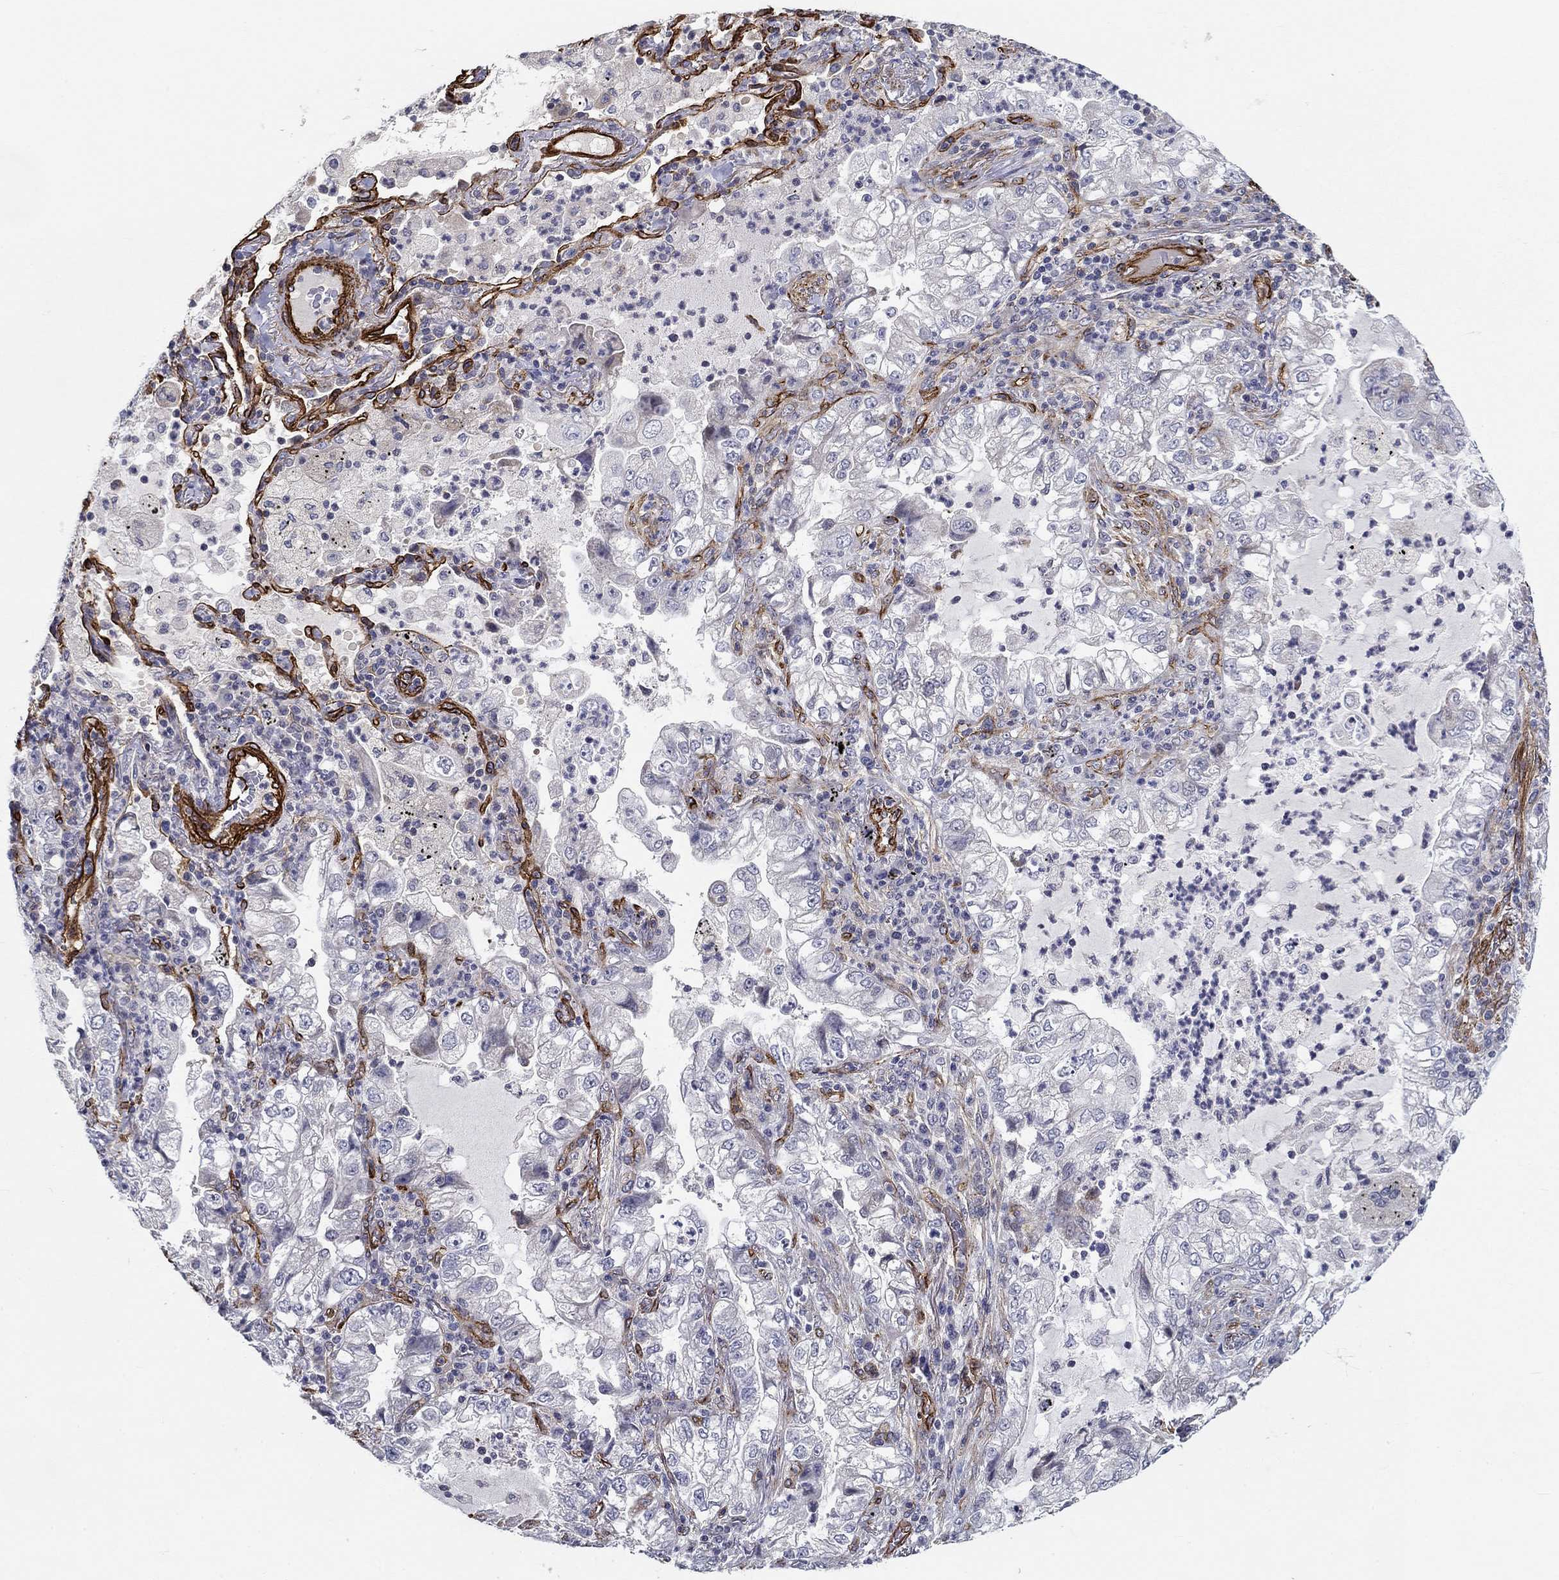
{"staining": {"intensity": "negative", "quantity": "none", "location": "none"}, "tissue": "lung cancer", "cell_type": "Tumor cells", "image_type": "cancer", "snomed": [{"axis": "morphology", "description": "Adenocarcinoma, NOS"}, {"axis": "topography", "description": "Lung"}], "caption": "Micrograph shows no protein expression in tumor cells of lung cancer (adenocarcinoma) tissue. The staining was performed using DAB (3,3'-diaminobenzidine) to visualize the protein expression in brown, while the nuclei were stained in blue with hematoxylin (Magnification: 20x).", "gene": "SYNC", "patient": {"sex": "female", "age": 73}}